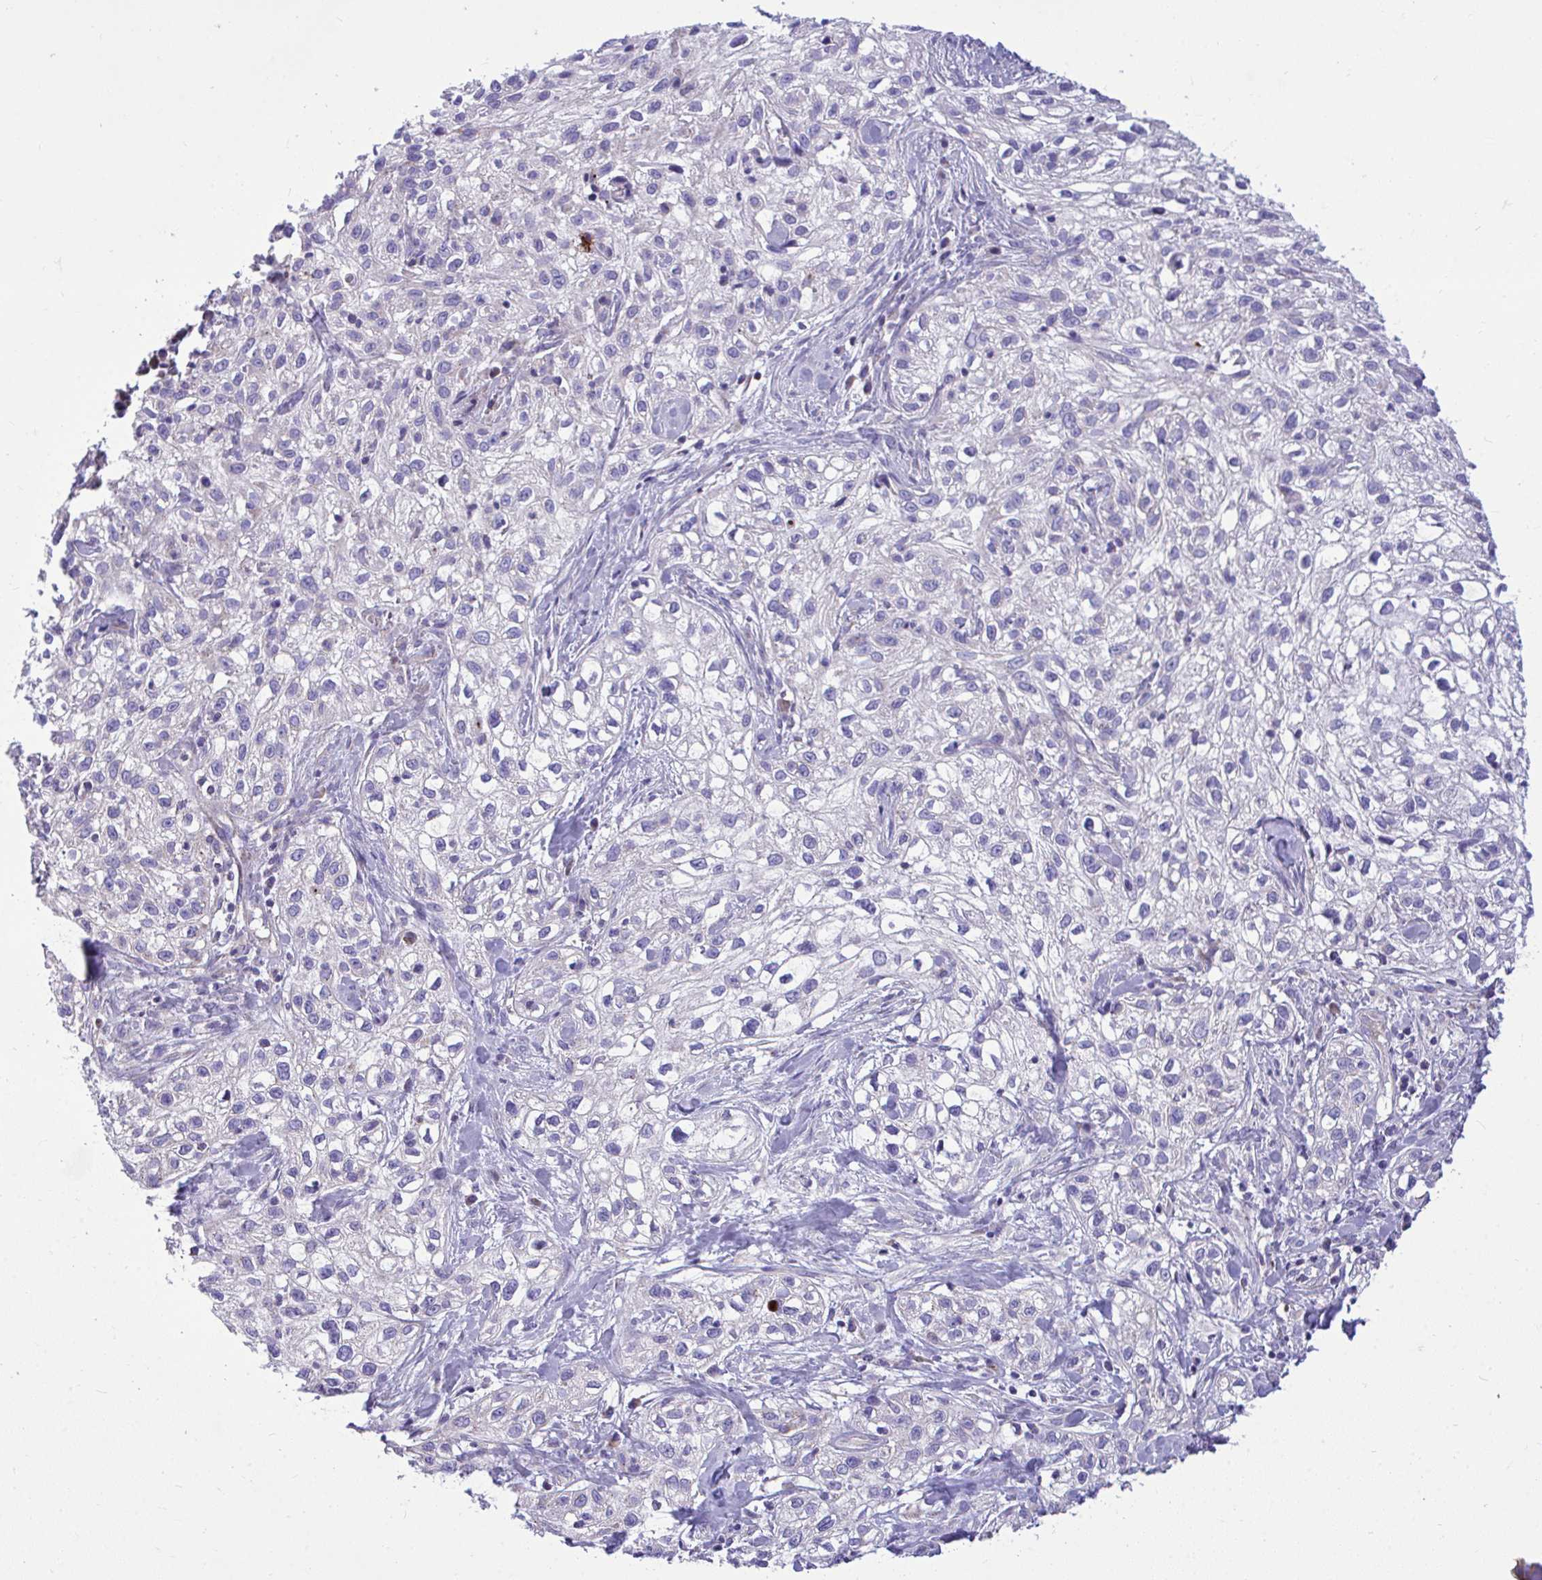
{"staining": {"intensity": "negative", "quantity": "none", "location": "none"}, "tissue": "skin cancer", "cell_type": "Tumor cells", "image_type": "cancer", "snomed": [{"axis": "morphology", "description": "Squamous cell carcinoma, NOS"}, {"axis": "topography", "description": "Skin"}], "caption": "Tumor cells show no significant staining in skin cancer.", "gene": "MRPS16", "patient": {"sex": "male", "age": 82}}